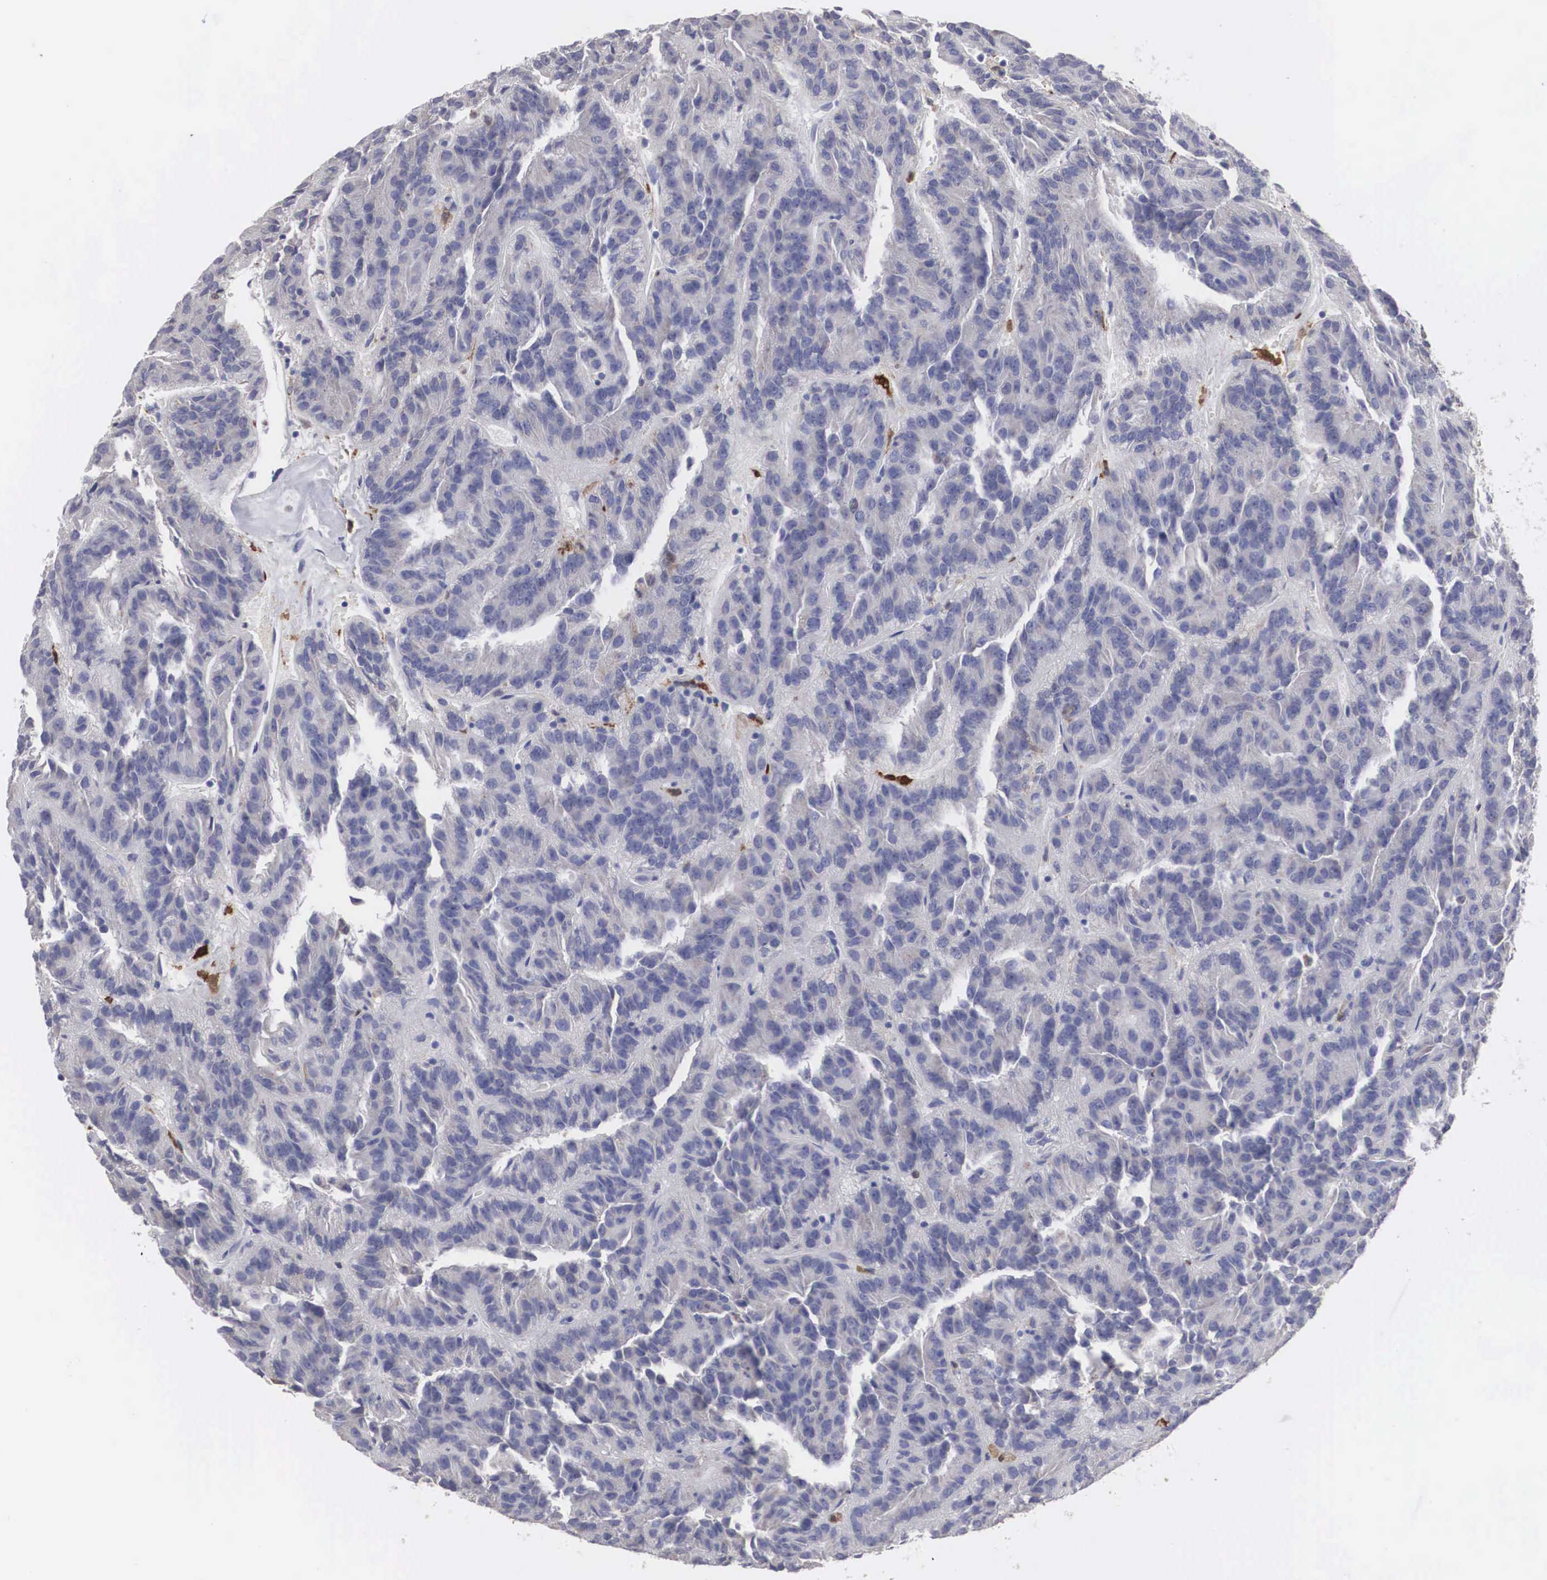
{"staining": {"intensity": "negative", "quantity": "none", "location": "none"}, "tissue": "renal cancer", "cell_type": "Tumor cells", "image_type": "cancer", "snomed": [{"axis": "morphology", "description": "Adenocarcinoma, NOS"}, {"axis": "topography", "description": "Kidney"}], "caption": "Tumor cells are negative for protein expression in human renal cancer (adenocarcinoma).", "gene": "HMOX1", "patient": {"sex": "male", "age": 46}}